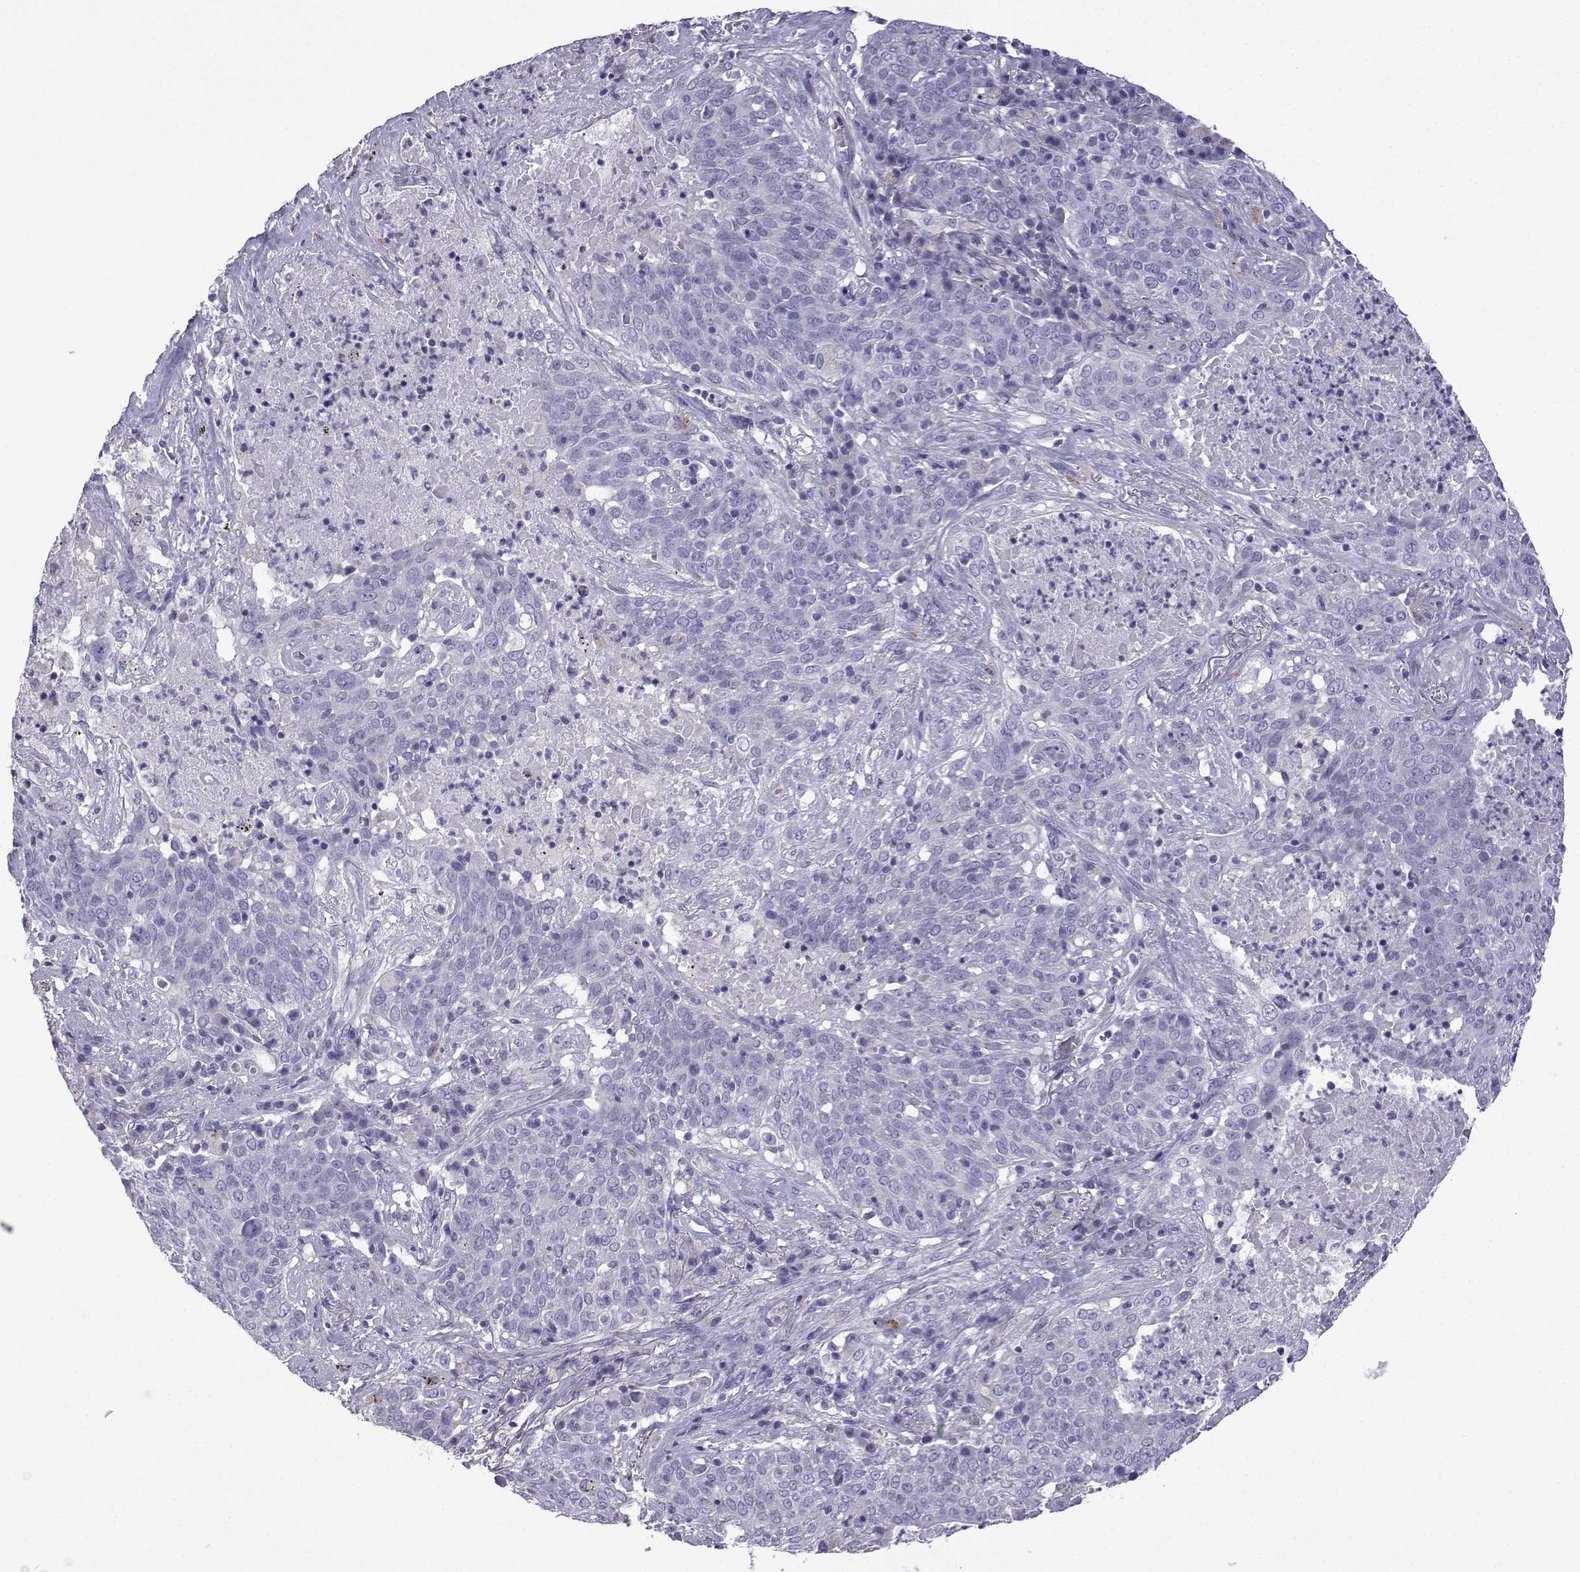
{"staining": {"intensity": "negative", "quantity": "none", "location": "none"}, "tissue": "lung cancer", "cell_type": "Tumor cells", "image_type": "cancer", "snomed": [{"axis": "morphology", "description": "Squamous cell carcinoma, NOS"}, {"axis": "topography", "description": "Lung"}], "caption": "Human lung cancer stained for a protein using immunohistochemistry (IHC) exhibits no positivity in tumor cells.", "gene": "CFAP70", "patient": {"sex": "male", "age": 82}}